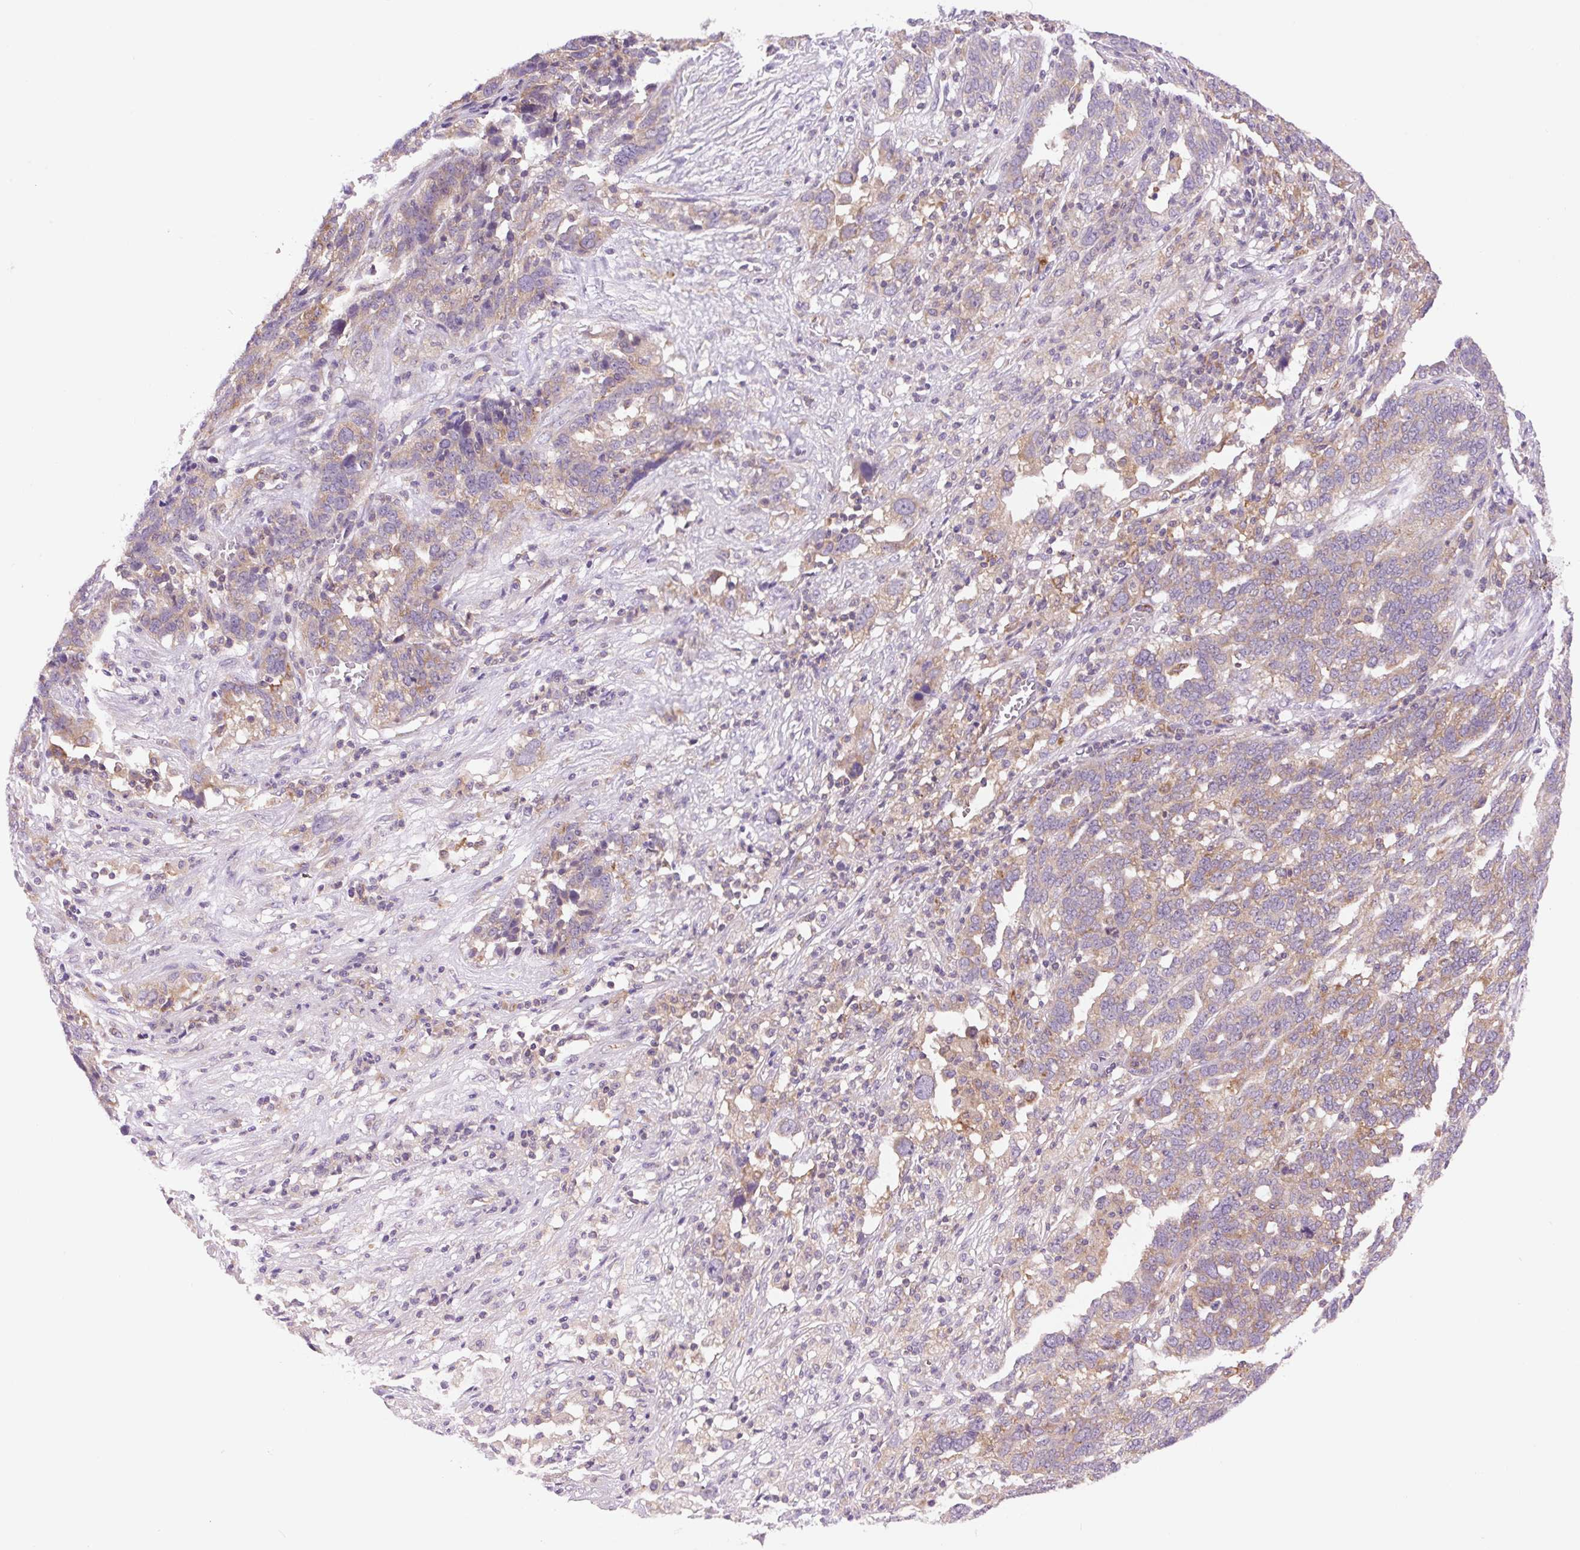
{"staining": {"intensity": "weak", "quantity": "<25%", "location": "cytoplasmic/membranous"}, "tissue": "ovarian cancer", "cell_type": "Tumor cells", "image_type": "cancer", "snomed": [{"axis": "morphology", "description": "Cystadenocarcinoma, serous, NOS"}, {"axis": "topography", "description": "Ovary"}], "caption": "This is an immunohistochemistry (IHC) image of ovarian serous cystadenocarcinoma. There is no positivity in tumor cells.", "gene": "MINK1", "patient": {"sex": "female", "age": 59}}